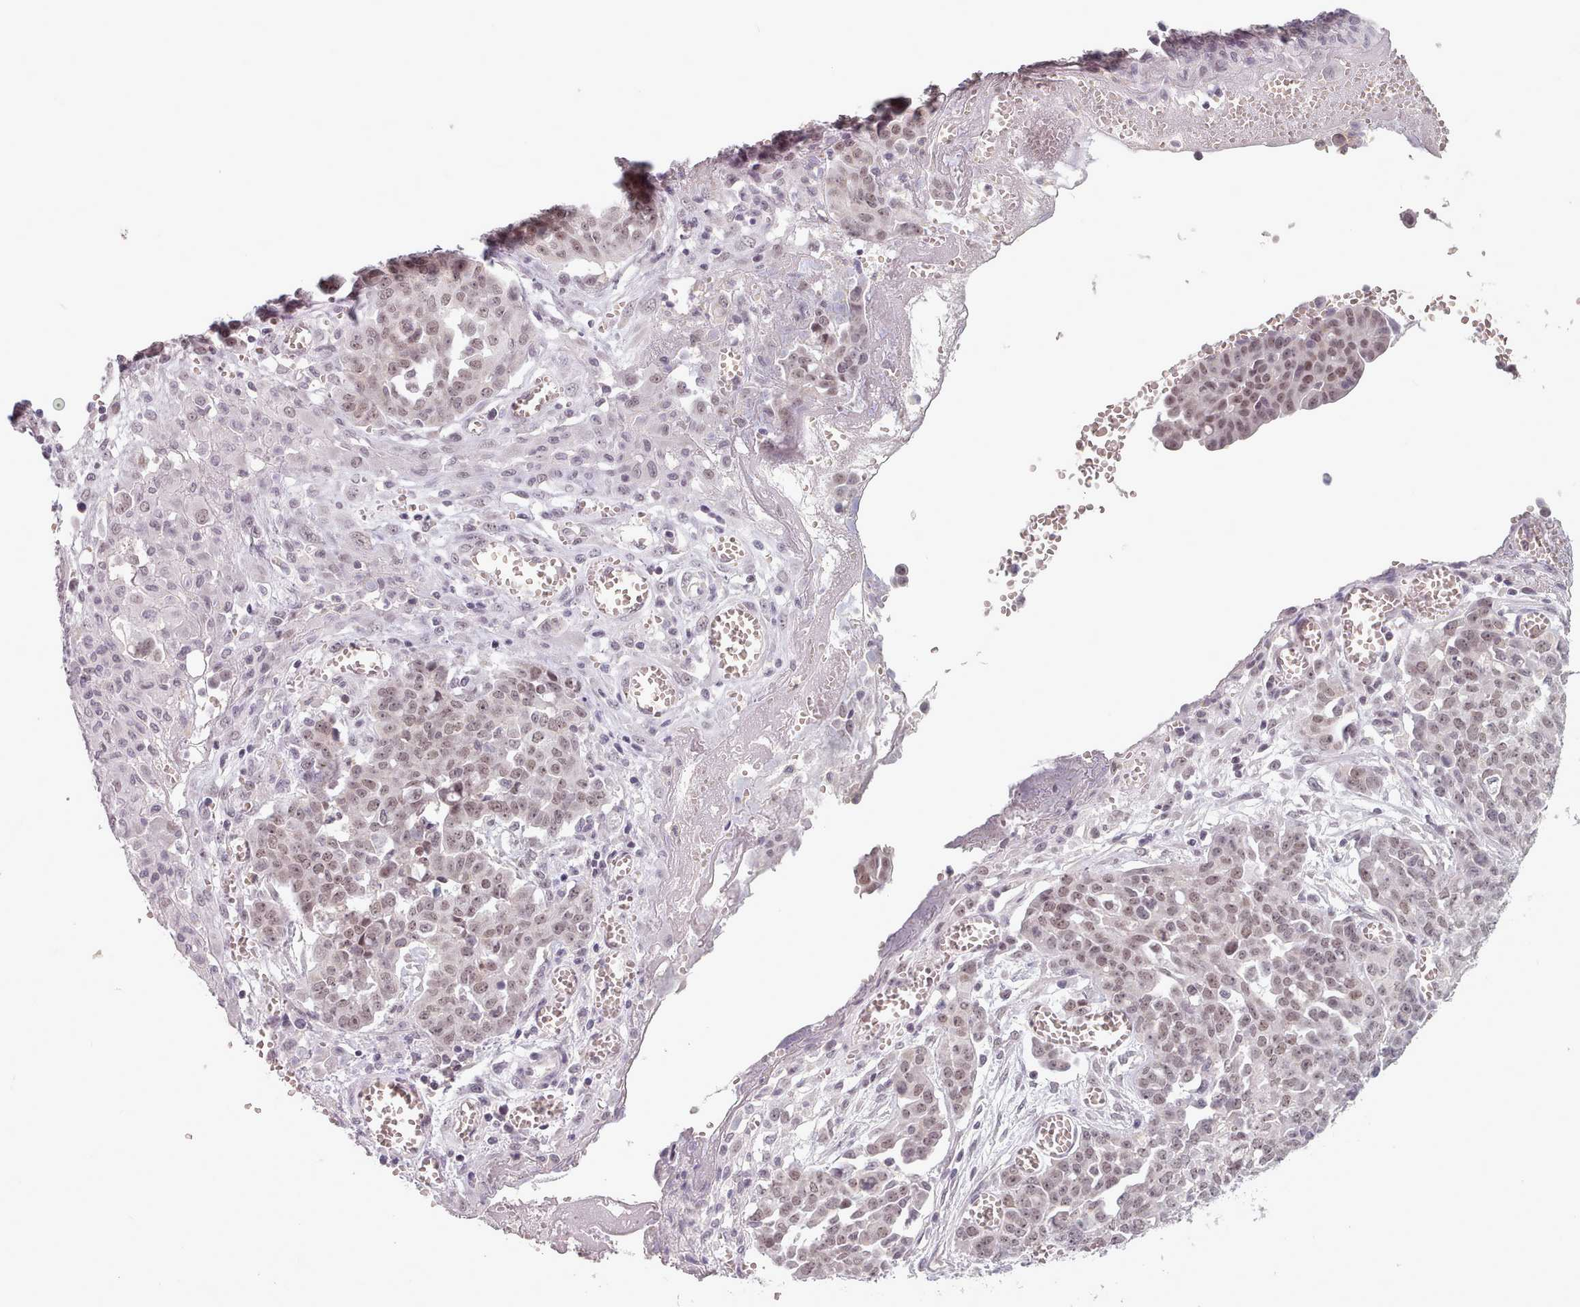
{"staining": {"intensity": "weak", "quantity": ">75%", "location": "nuclear"}, "tissue": "ovarian cancer", "cell_type": "Tumor cells", "image_type": "cancer", "snomed": [{"axis": "morphology", "description": "Cystadenocarcinoma, serous, NOS"}, {"axis": "topography", "description": "Soft tissue"}, {"axis": "topography", "description": "Ovary"}], "caption": "A brown stain shows weak nuclear positivity of a protein in human ovarian cancer (serous cystadenocarcinoma) tumor cells. The staining was performed using DAB to visualize the protein expression in brown, while the nuclei were stained in blue with hematoxylin (Magnification: 20x).", "gene": "SRSF9", "patient": {"sex": "female", "age": 57}}